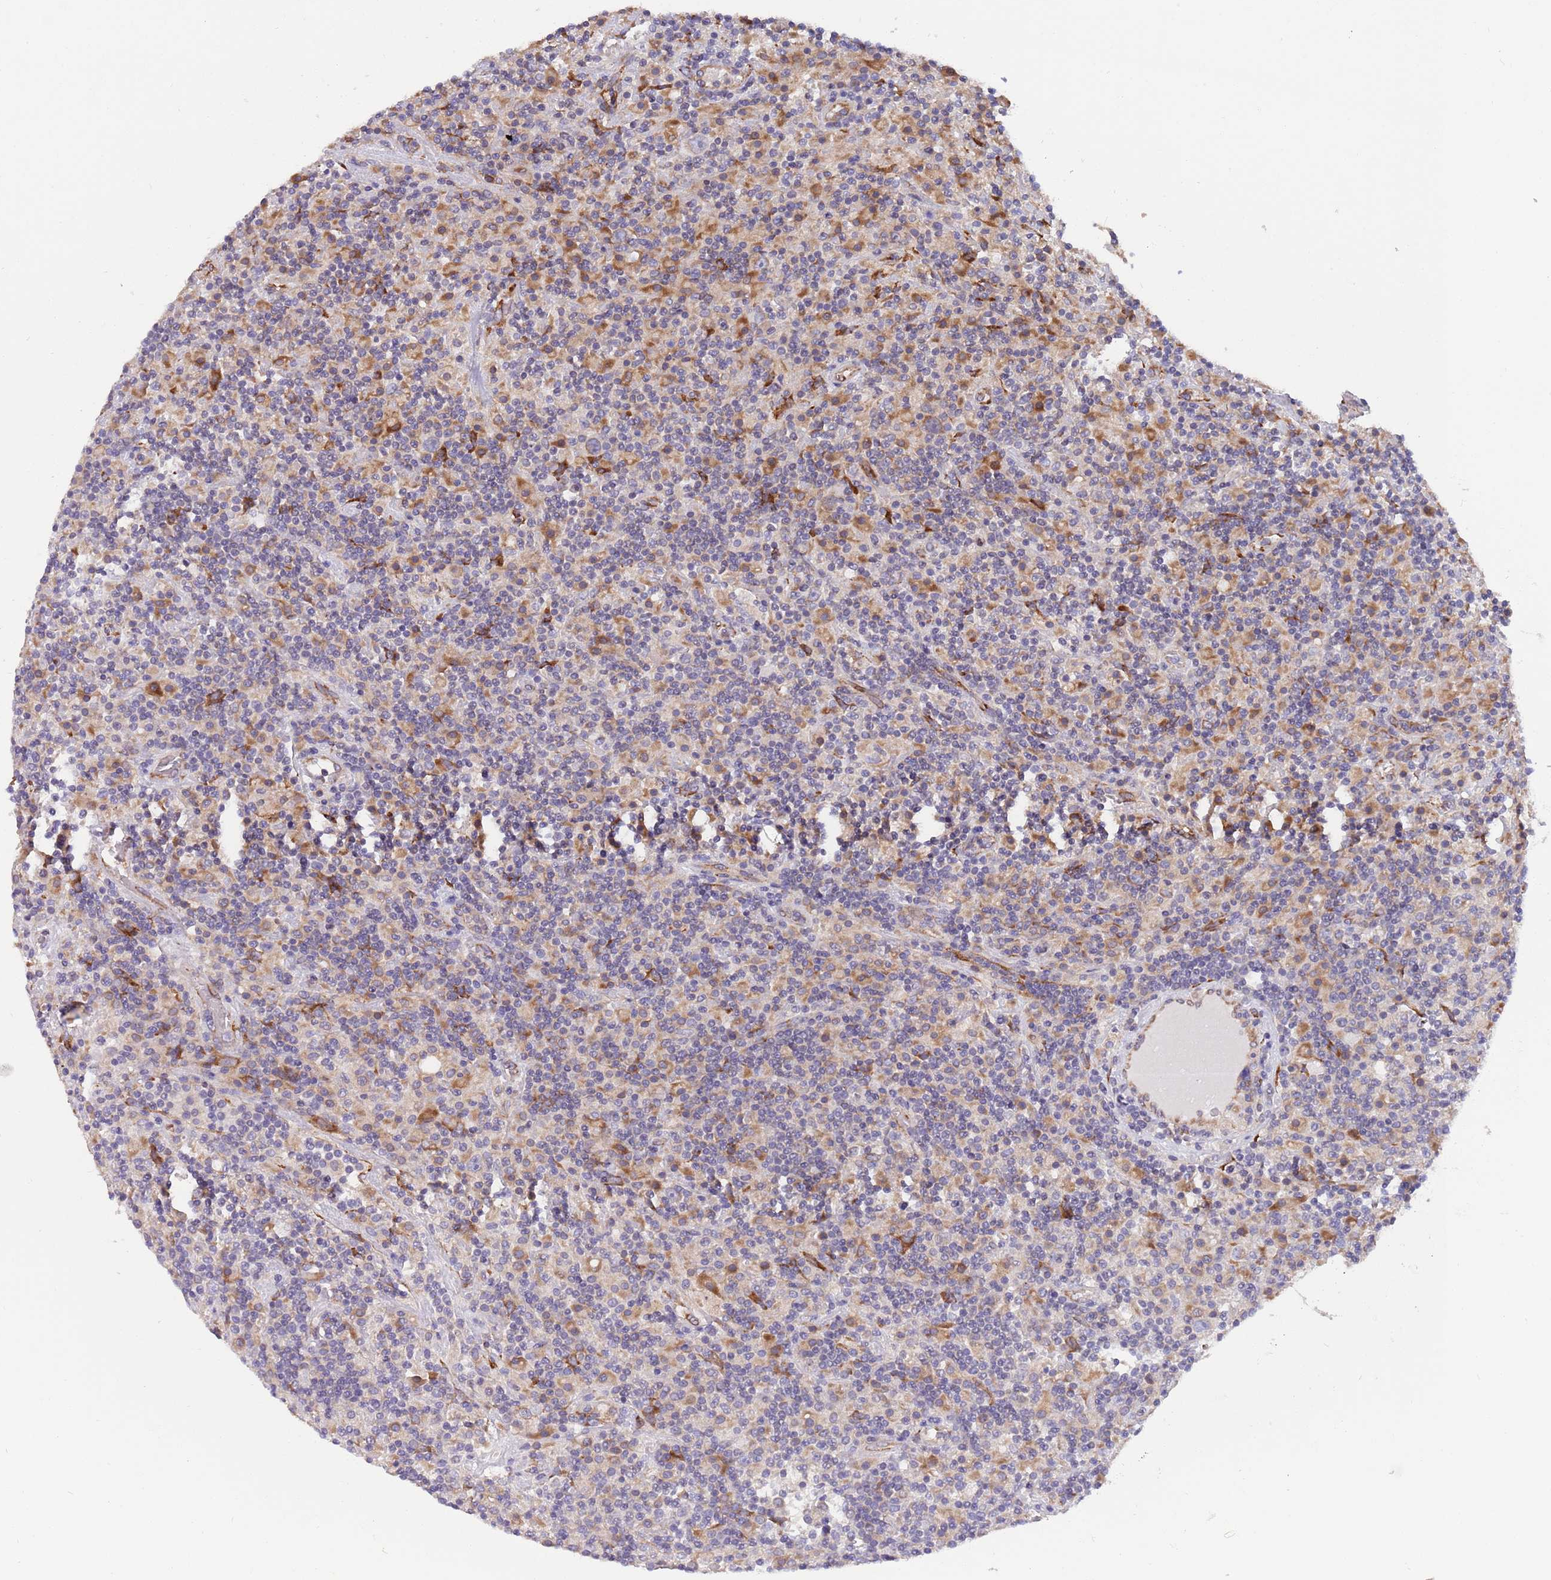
{"staining": {"intensity": "negative", "quantity": "none", "location": "none"}, "tissue": "lymphoma", "cell_type": "Tumor cells", "image_type": "cancer", "snomed": [{"axis": "morphology", "description": "Hodgkin's disease, NOS"}, {"axis": "topography", "description": "Lymph node"}], "caption": "Immunohistochemistry (IHC) of Hodgkin's disease shows no positivity in tumor cells. Nuclei are stained in blue.", "gene": "ARMCX6", "patient": {"sex": "male", "age": 70}}